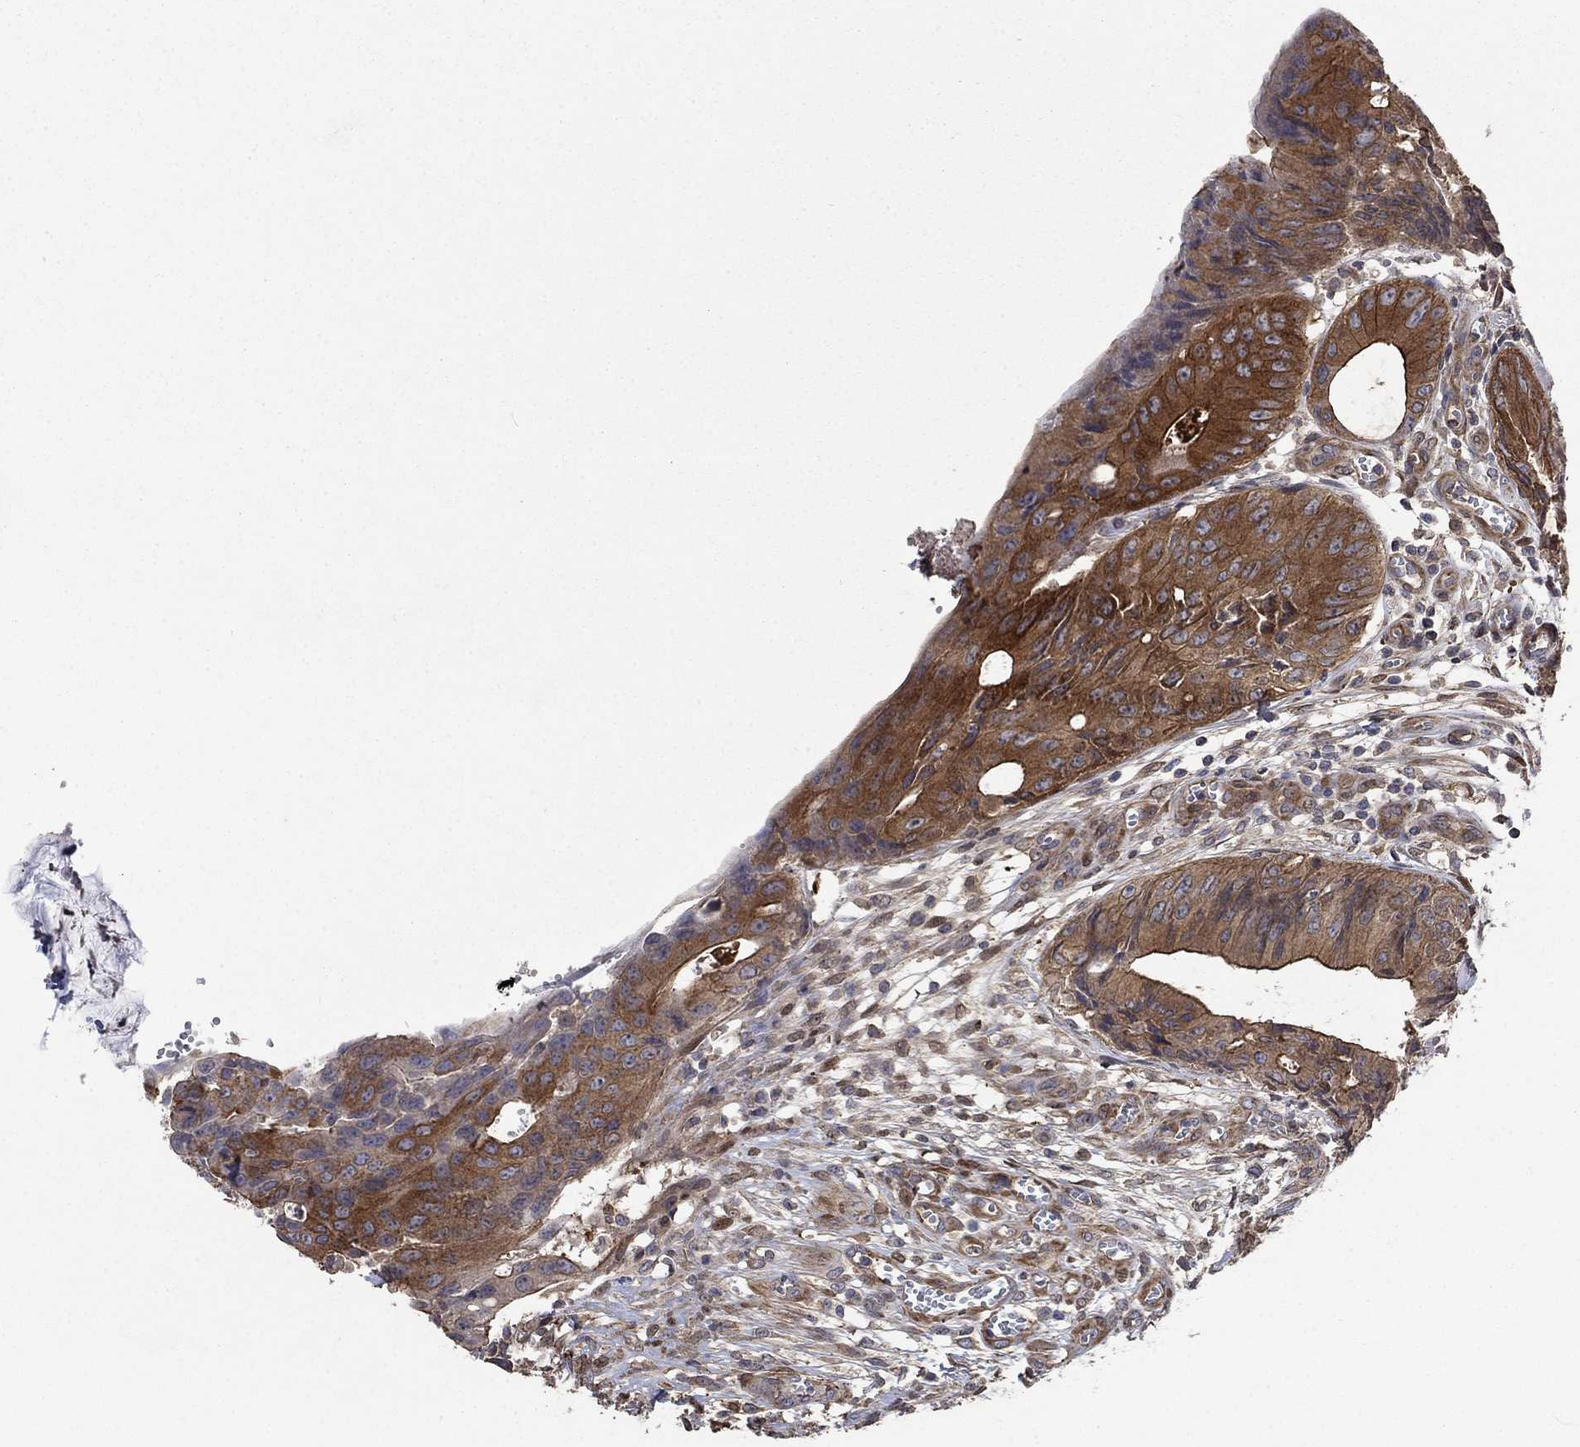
{"staining": {"intensity": "strong", "quantity": "25%-75%", "location": "cytoplasmic/membranous"}, "tissue": "colorectal cancer", "cell_type": "Tumor cells", "image_type": "cancer", "snomed": [{"axis": "morphology", "description": "Normal tissue, NOS"}, {"axis": "morphology", "description": "Adenocarcinoma, NOS"}, {"axis": "topography", "description": "Colon"}], "caption": "Immunohistochemical staining of human colorectal cancer shows high levels of strong cytoplasmic/membranous protein staining in about 25%-75% of tumor cells.", "gene": "PDE3A", "patient": {"sex": "male", "age": 65}}